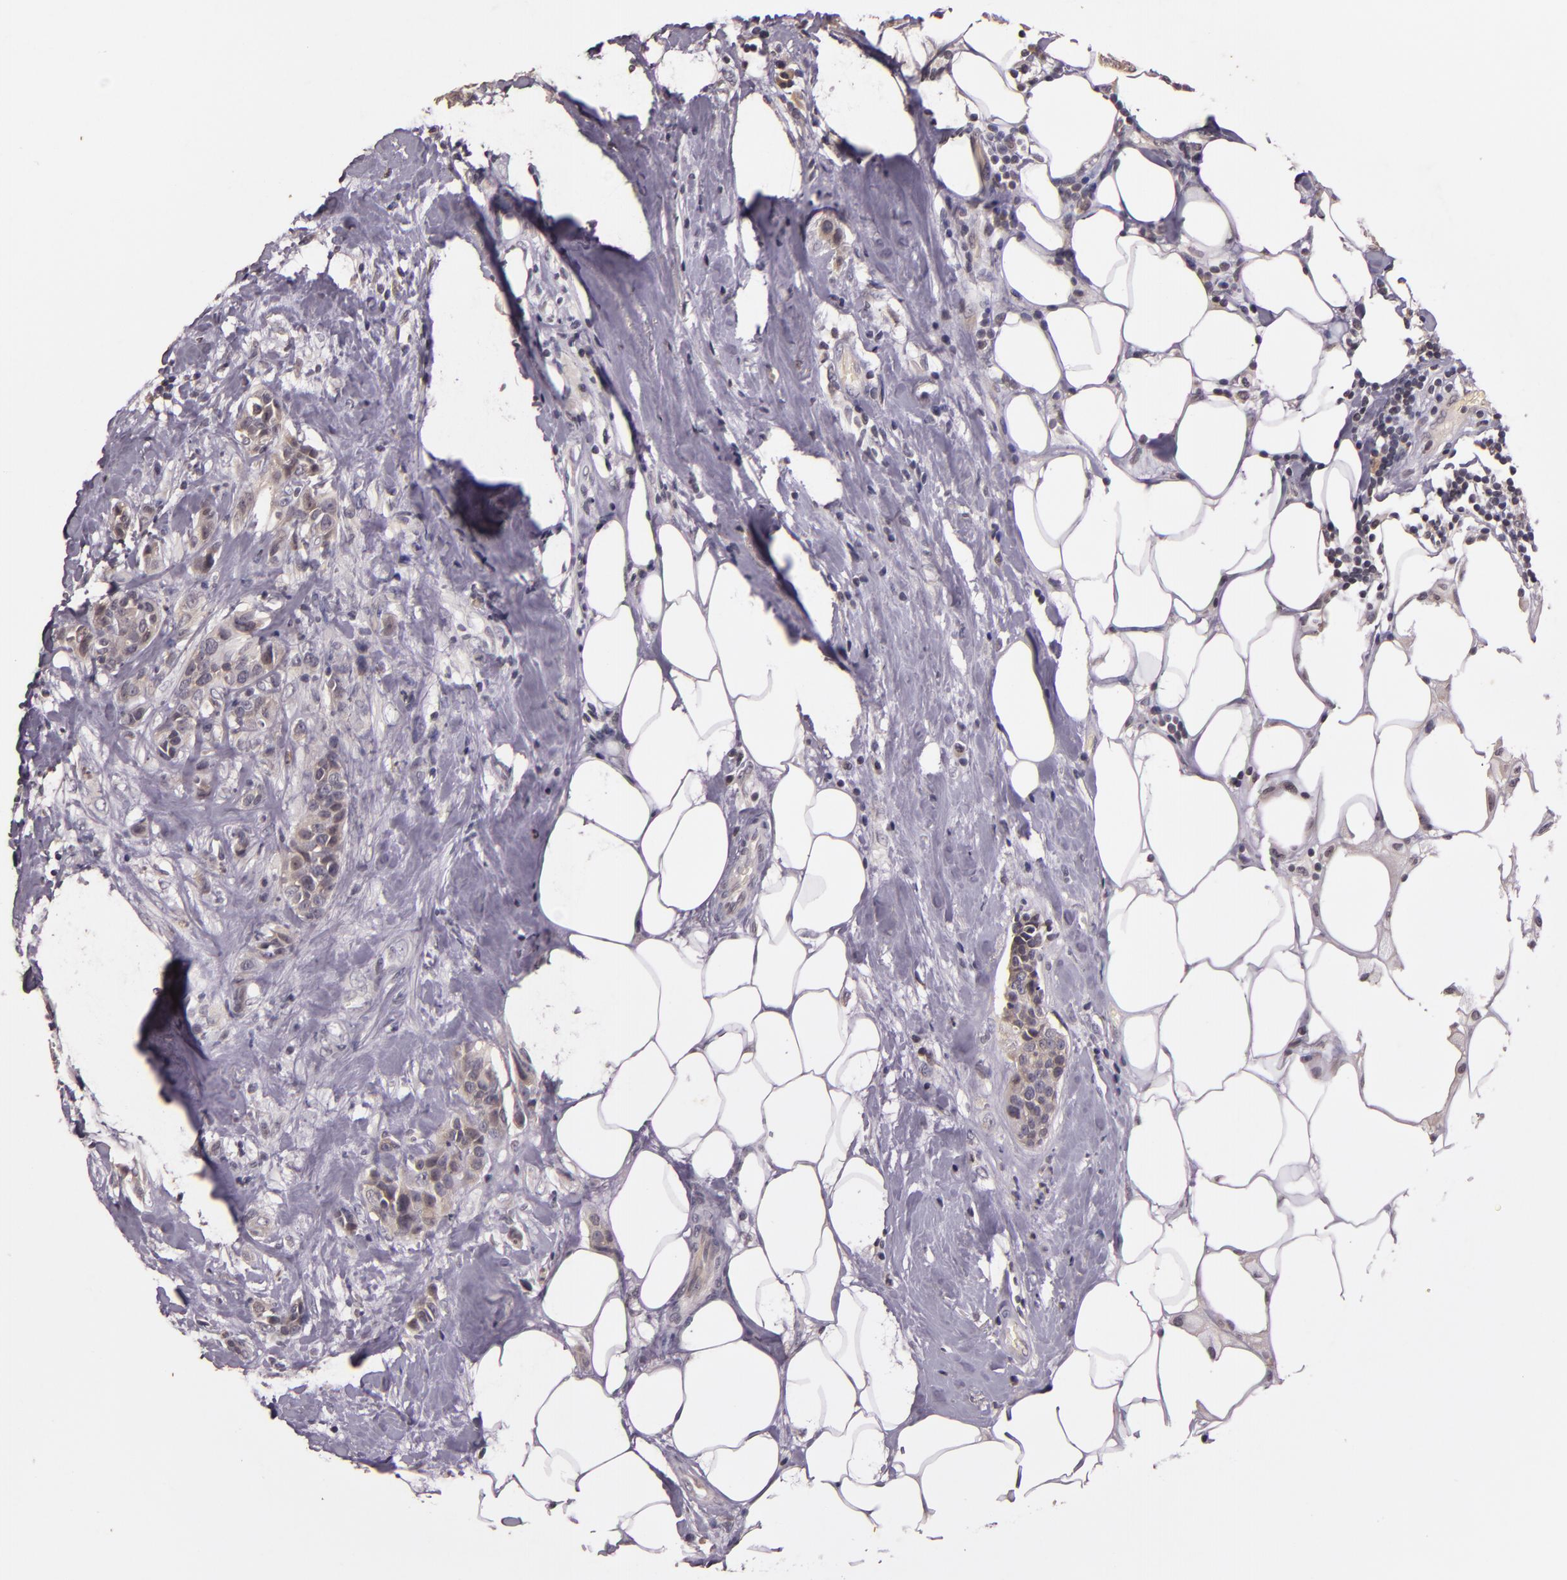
{"staining": {"intensity": "negative", "quantity": "none", "location": "none"}, "tissue": "breast cancer", "cell_type": "Tumor cells", "image_type": "cancer", "snomed": [{"axis": "morphology", "description": "Duct carcinoma"}, {"axis": "topography", "description": "Breast"}], "caption": "Tumor cells are negative for protein expression in human breast invasive ductal carcinoma.", "gene": "TFF1", "patient": {"sex": "female", "age": 45}}